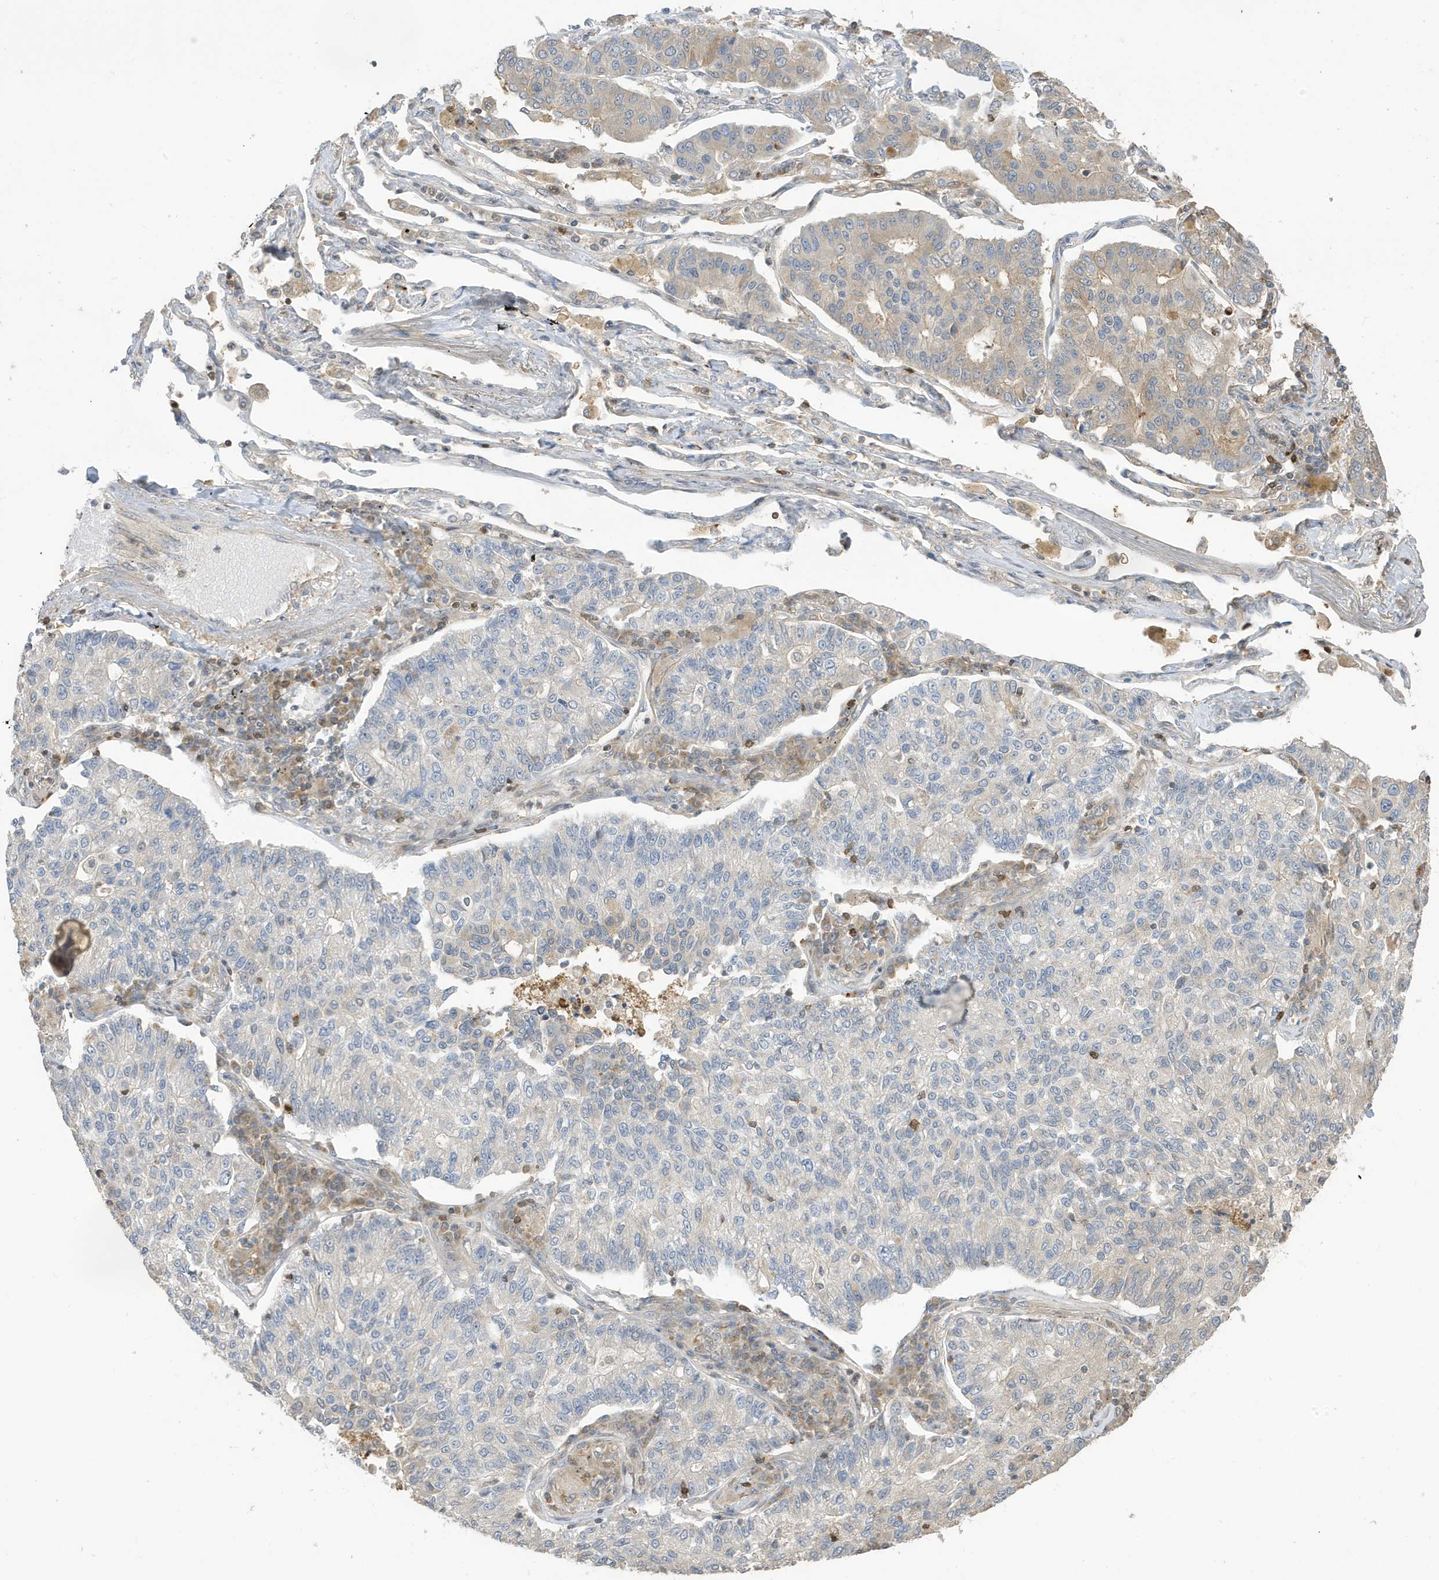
{"staining": {"intensity": "negative", "quantity": "none", "location": "none"}, "tissue": "lung cancer", "cell_type": "Tumor cells", "image_type": "cancer", "snomed": [{"axis": "morphology", "description": "Adenocarcinoma, NOS"}, {"axis": "topography", "description": "Lung"}], "caption": "Tumor cells show no significant staining in lung cancer (adenocarcinoma).", "gene": "TAB3", "patient": {"sex": "male", "age": 49}}